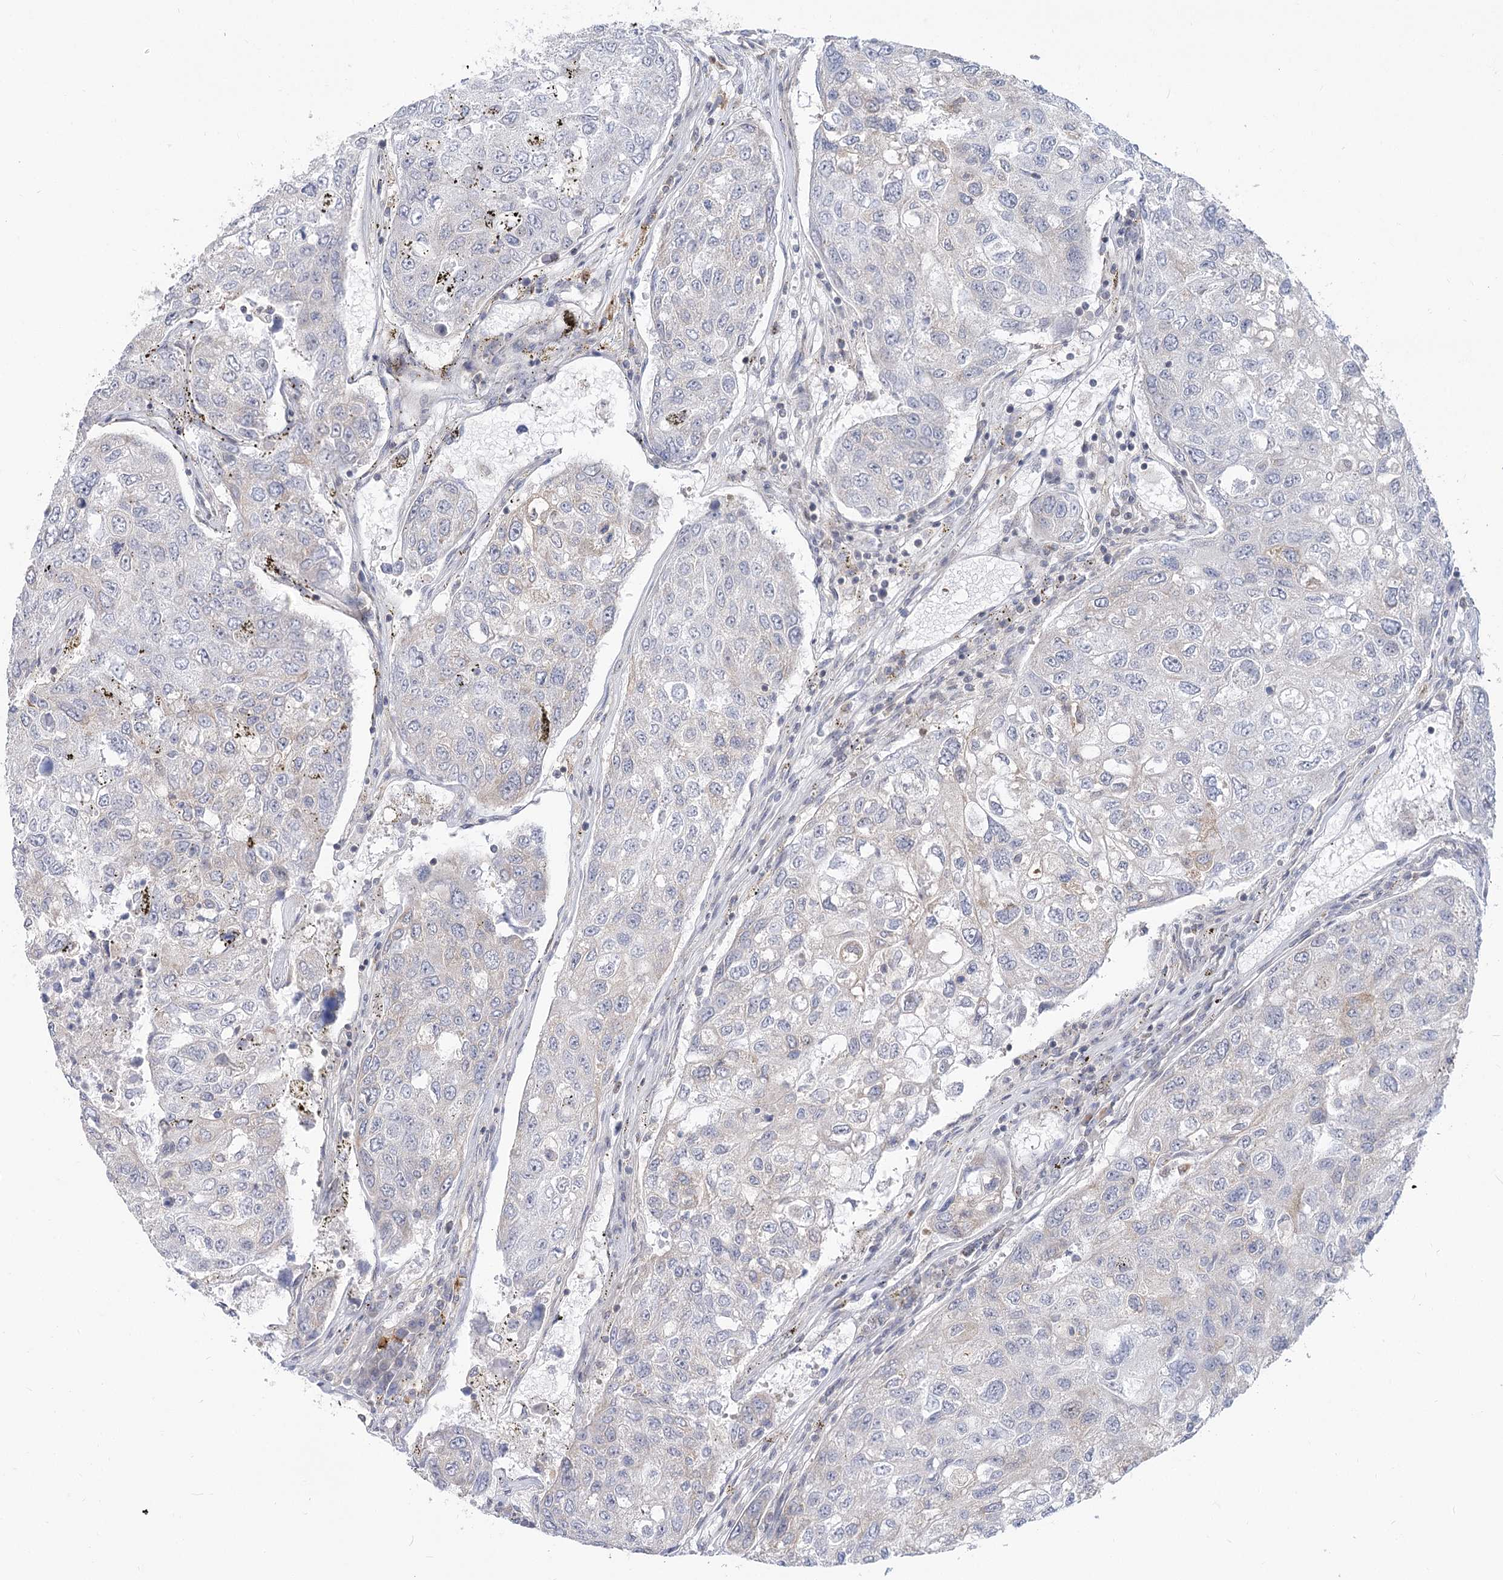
{"staining": {"intensity": "negative", "quantity": "none", "location": "none"}, "tissue": "urothelial cancer", "cell_type": "Tumor cells", "image_type": "cancer", "snomed": [{"axis": "morphology", "description": "Urothelial carcinoma, High grade"}, {"axis": "topography", "description": "Lymph node"}, {"axis": "topography", "description": "Urinary bladder"}], "caption": "Tumor cells are negative for brown protein staining in urothelial cancer. (Brightfield microscopy of DAB immunohistochemistry at high magnification).", "gene": "MTMR3", "patient": {"sex": "male", "age": 51}}